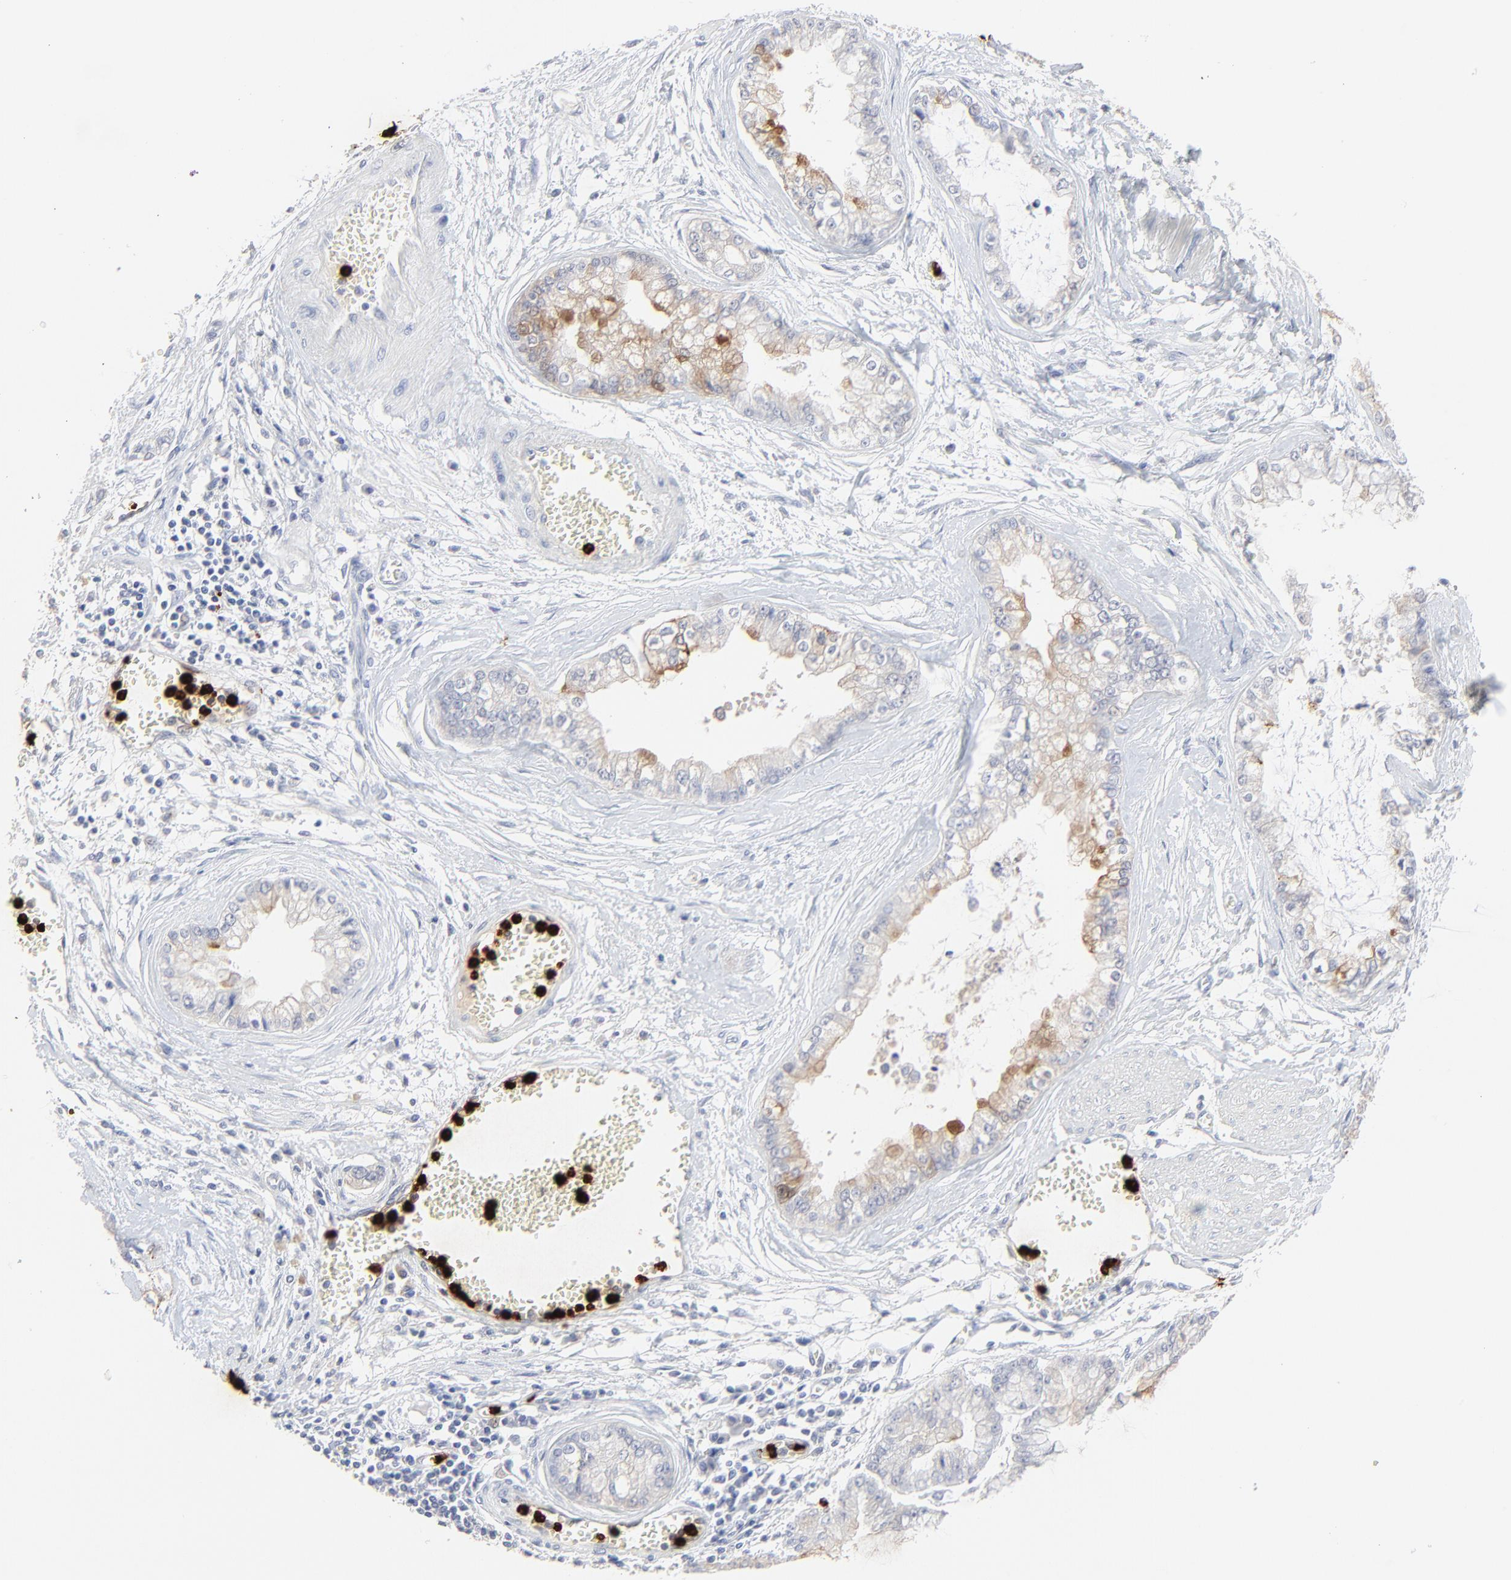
{"staining": {"intensity": "weak", "quantity": "25%-75%", "location": "cytoplasmic/membranous"}, "tissue": "liver cancer", "cell_type": "Tumor cells", "image_type": "cancer", "snomed": [{"axis": "morphology", "description": "Cholangiocarcinoma"}, {"axis": "topography", "description": "Liver"}], "caption": "Immunohistochemistry of human liver cancer (cholangiocarcinoma) shows low levels of weak cytoplasmic/membranous staining in about 25%-75% of tumor cells. The protein is shown in brown color, while the nuclei are stained blue.", "gene": "LCN2", "patient": {"sex": "female", "age": 79}}